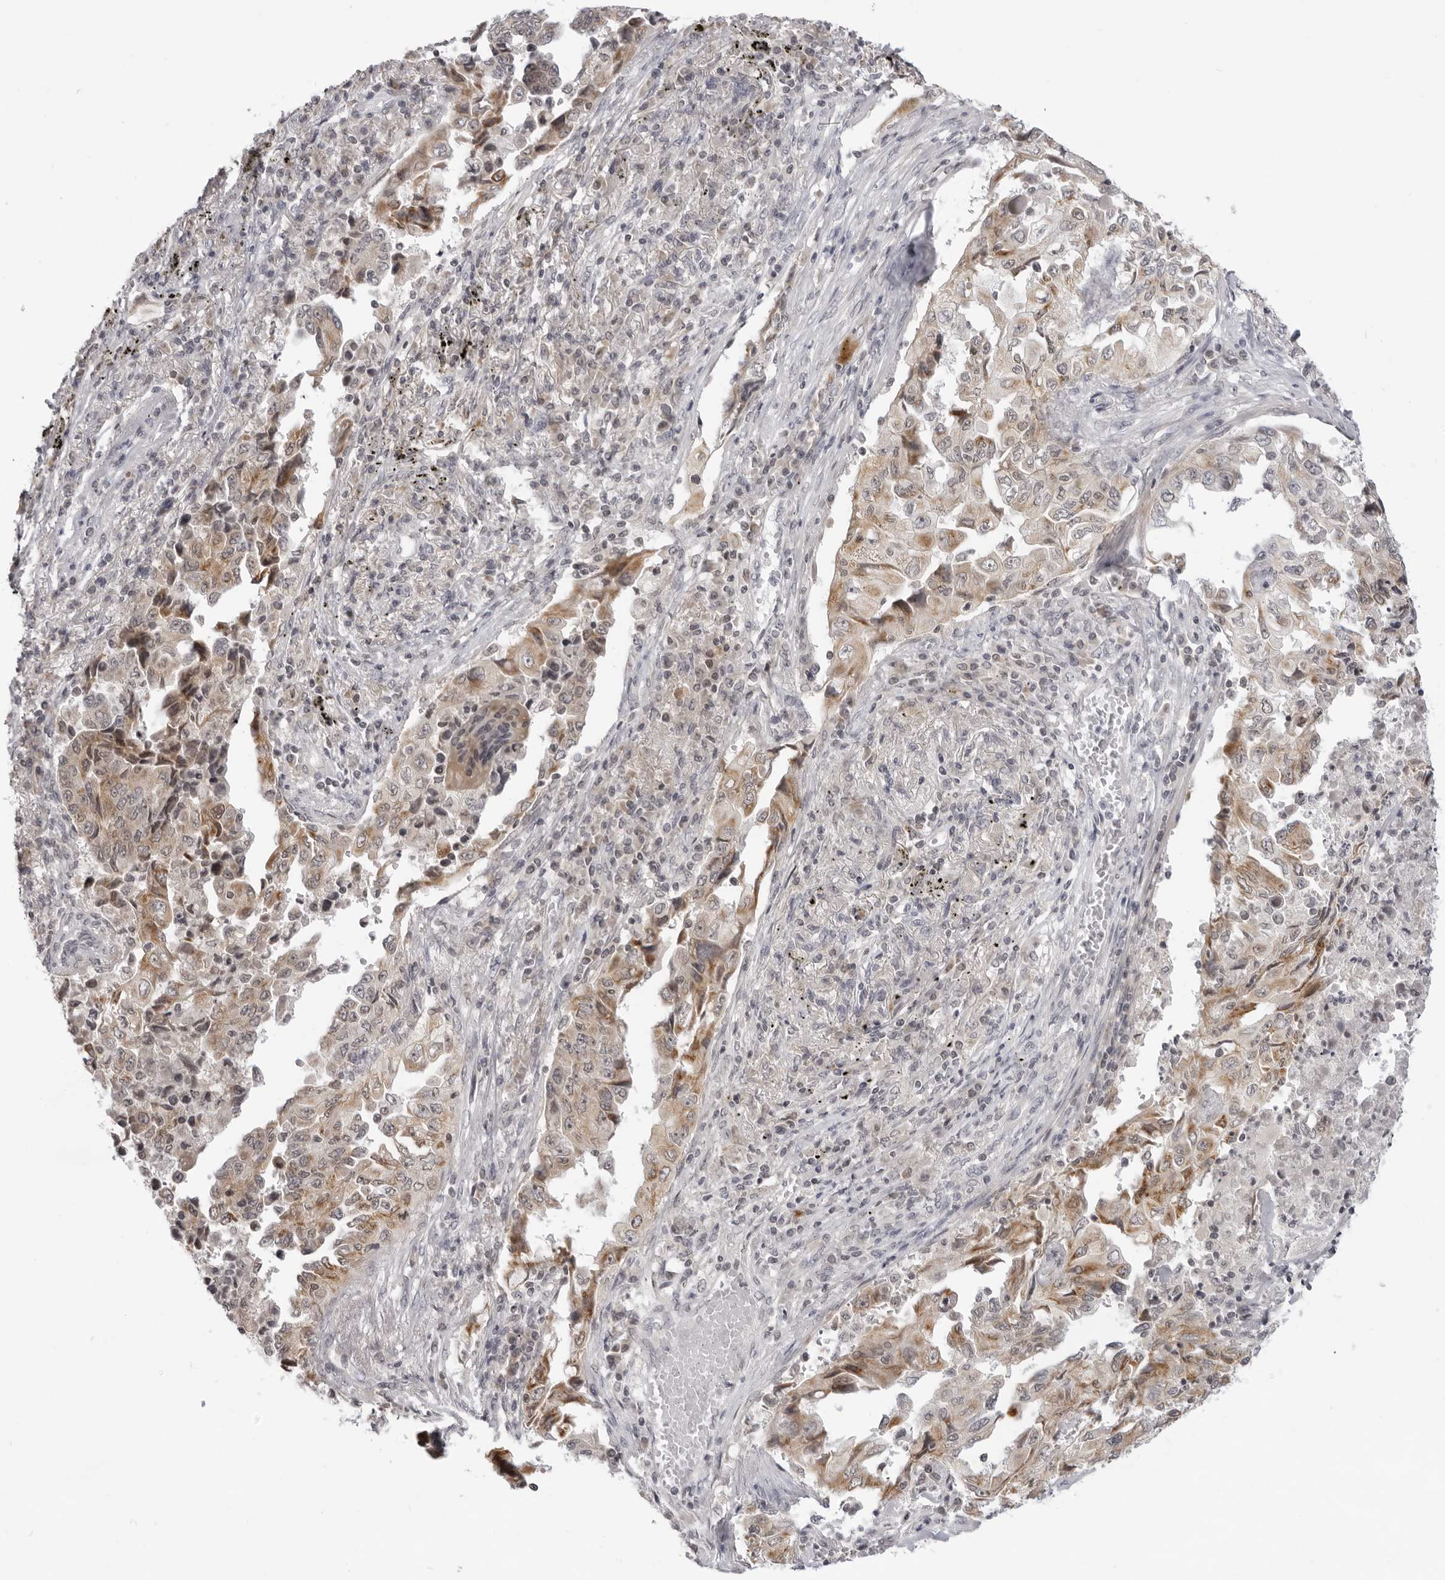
{"staining": {"intensity": "moderate", "quantity": "25%-75%", "location": "cytoplasmic/membranous"}, "tissue": "lung cancer", "cell_type": "Tumor cells", "image_type": "cancer", "snomed": [{"axis": "morphology", "description": "Adenocarcinoma, NOS"}, {"axis": "topography", "description": "Lung"}], "caption": "Immunohistochemistry image of neoplastic tissue: lung cancer (adenocarcinoma) stained using immunohistochemistry (IHC) displays medium levels of moderate protein expression localized specifically in the cytoplasmic/membranous of tumor cells, appearing as a cytoplasmic/membranous brown color.", "gene": "ACP6", "patient": {"sex": "female", "age": 51}}